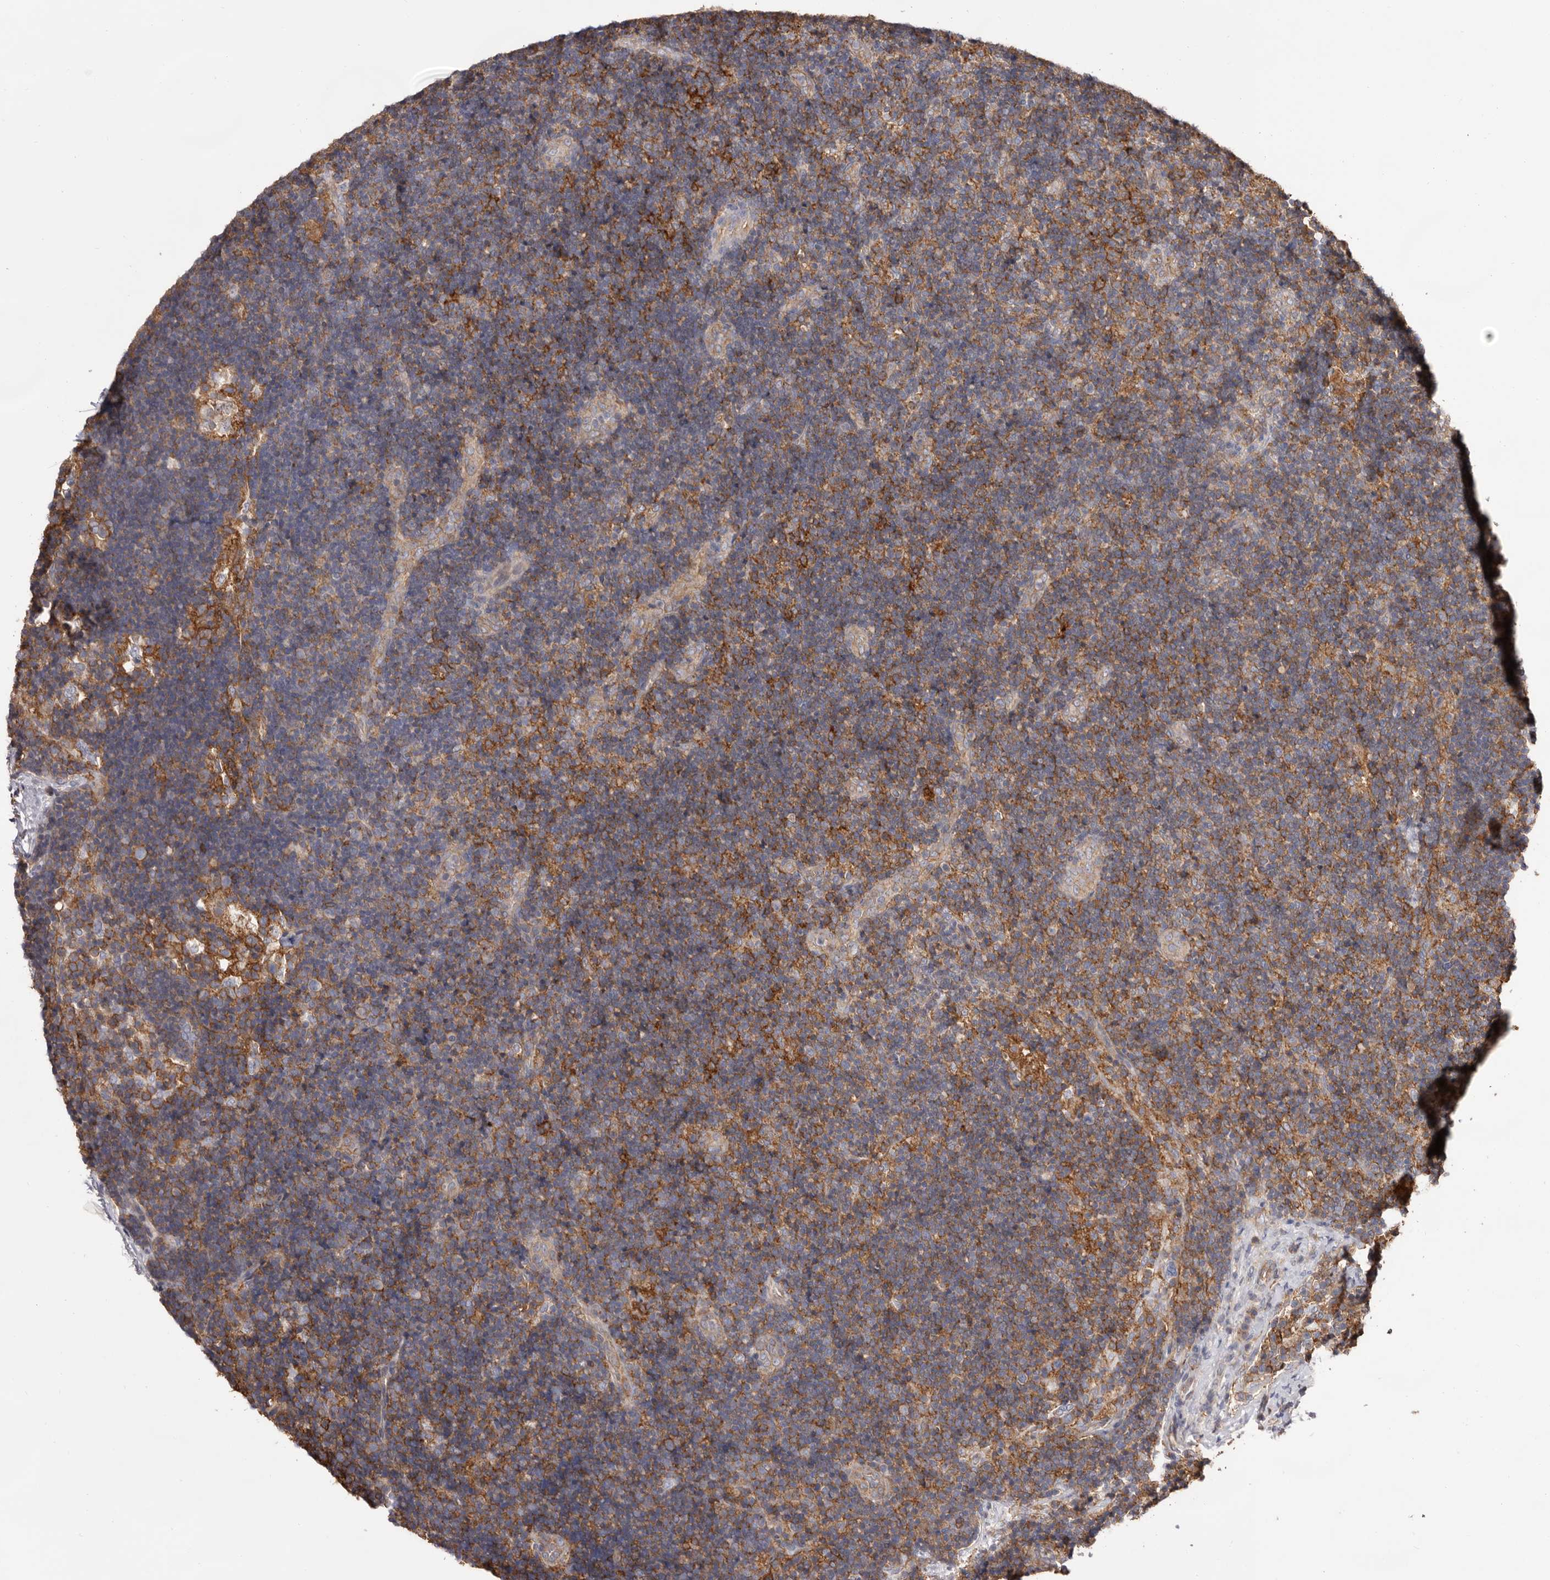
{"staining": {"intensity": "strong", "quantity": ">75%", "location": "cytoplasmic/membranous"}, "tissue": "lymph node", "cell_type": "Germinal center cells", "image_type": "normal", "snomed": [{"axis": "morphology", "description": "Normal tissue, NOS"}, {"axis": "topography", "description": "Lymph node"}], "caption": "Protein staining displays strong cytoplasmic/membranous positivity in about >75% of germinal center cells in normal lymph node.", "gene": "MMACHC", "patient": {"sex": "female", "age": 22}}